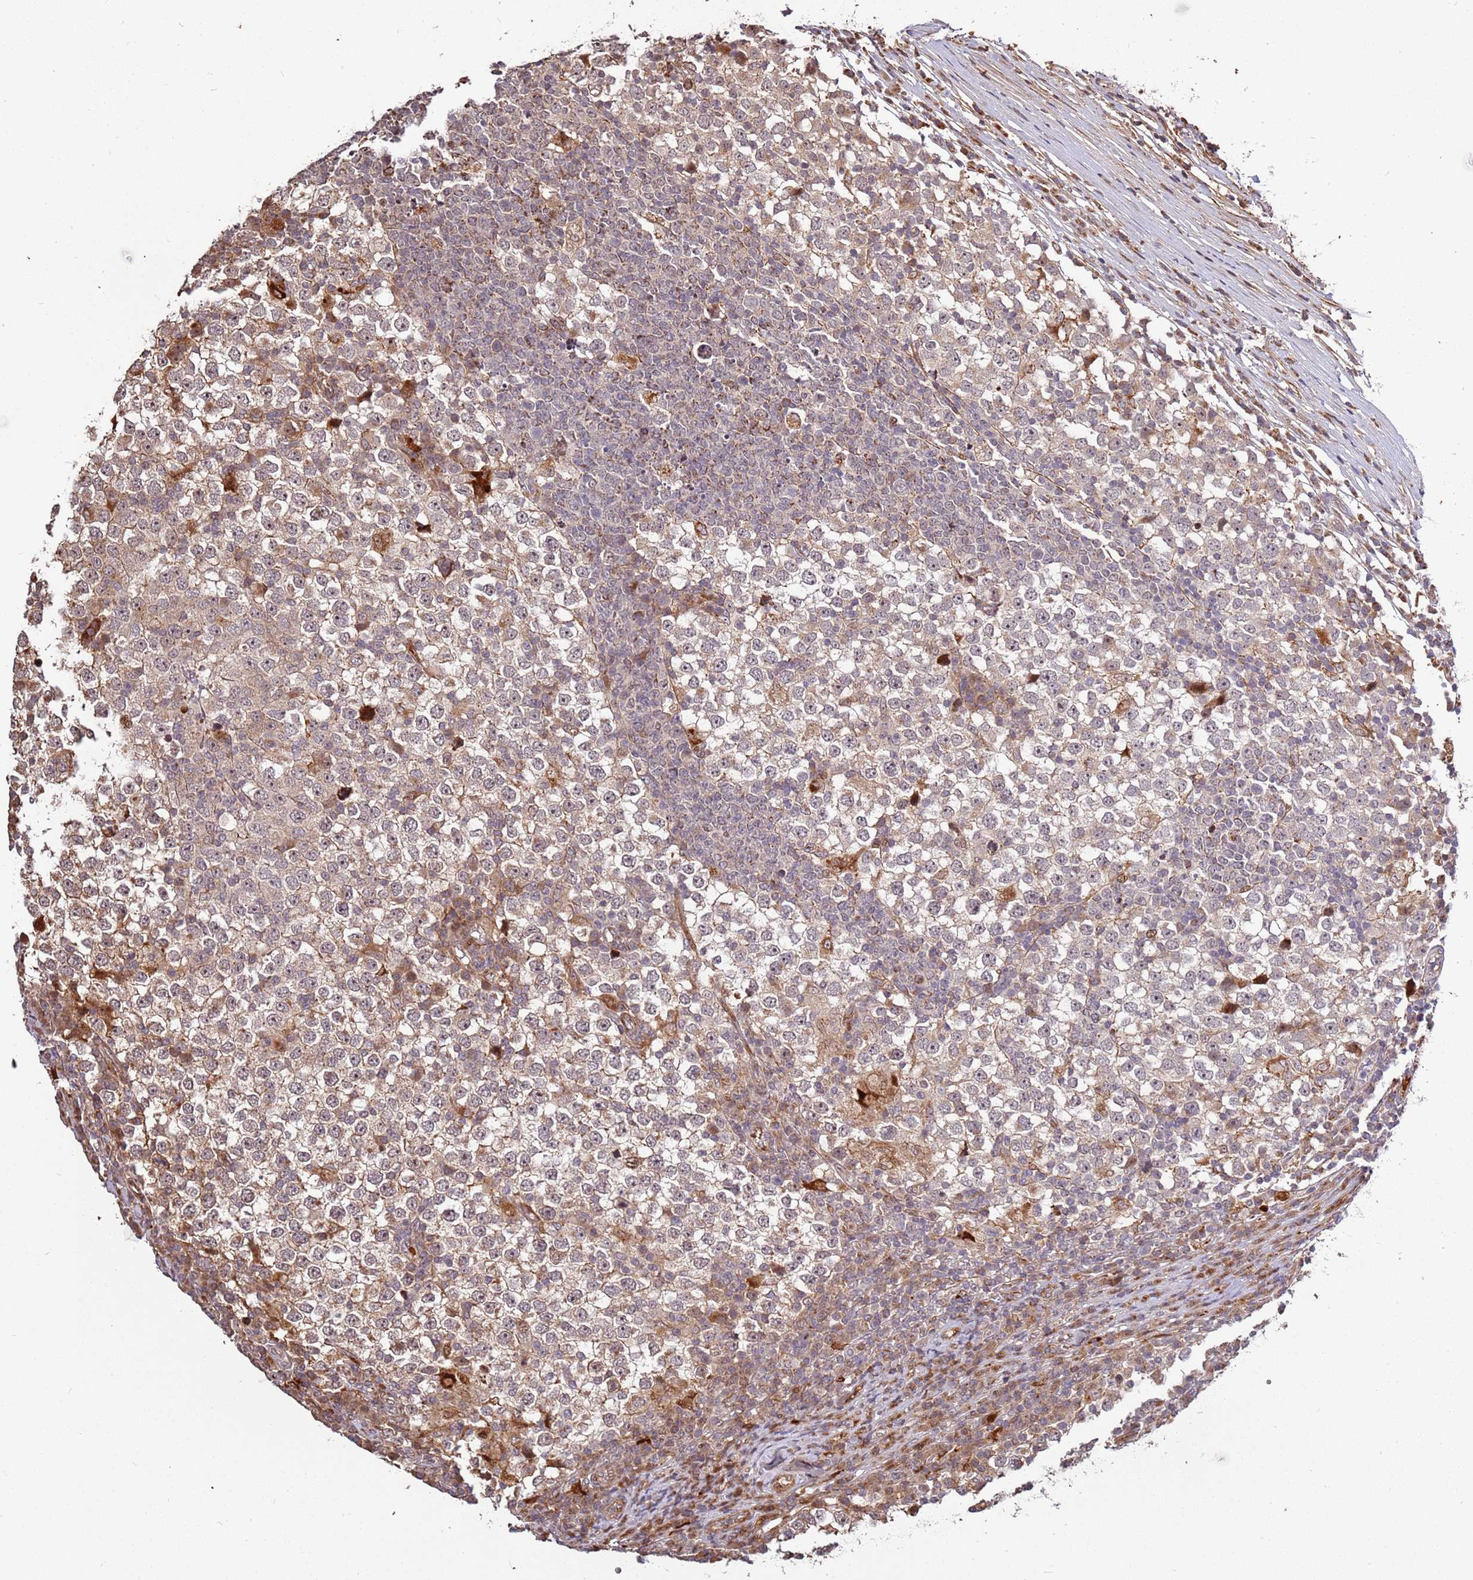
{"staining": {"intensity": "weak", "quantity": "25%-75%", "location": "cytoplasmic/membranous"}, "tissue": "testis cancer", "cell_type": "Tumor cells", "image_type": "cancer", "snomed": [{"axis": "morphology", "description": "Seminoma, NOS"}, {"axis": "topography", "description": "Testis"}], "caption": "Immunohistochemical staining of human seminoma (testis) displays low levels of weak cytoplasmic/membranous positivity in about 25%-75% of tumor cells. (DAB (3,3'-diaminobenzidine) IHC, brown staining for protein, blue staining for nuclei).", "gene": "RHBDL1", "patient": {"sex": "male", "age": 65}}